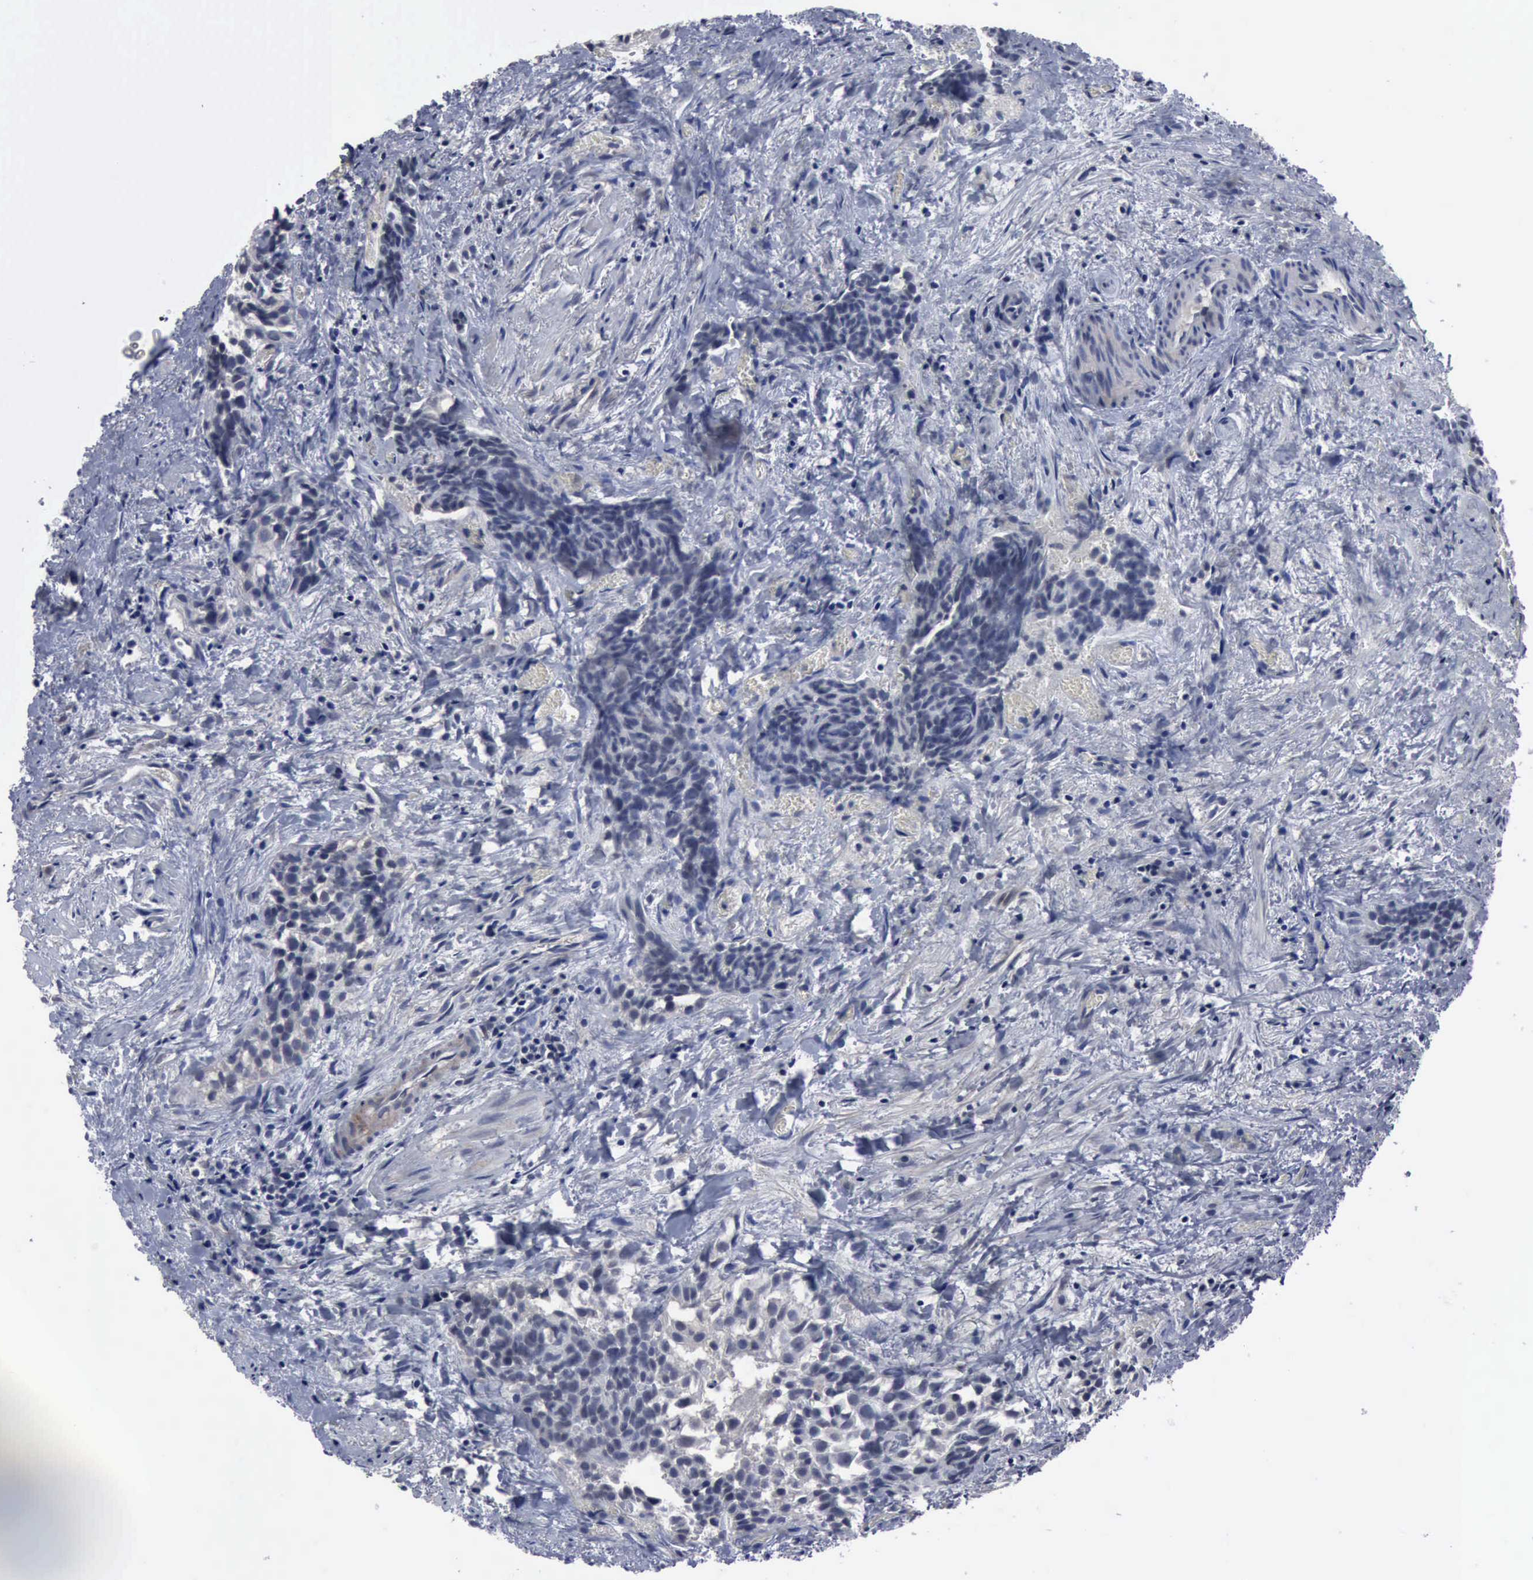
{"staining": {"intensity": "negative", "quantity": "none", "location": "none"}, "tissue": "urothelial cancer", "cell_type": "Tumor cells", "image_type": "cancer", "snomed": [{"axis": "morphology", "description": "Urothelial carcinoma, High grade"}, {"axis": "topography", "description": "Urinary bladder"}], "caption": "There is no significant expression in tumor cells of urothelial cancer.", "gene": "MYO18B", "patient": {"sex": "female", "age": 78}}